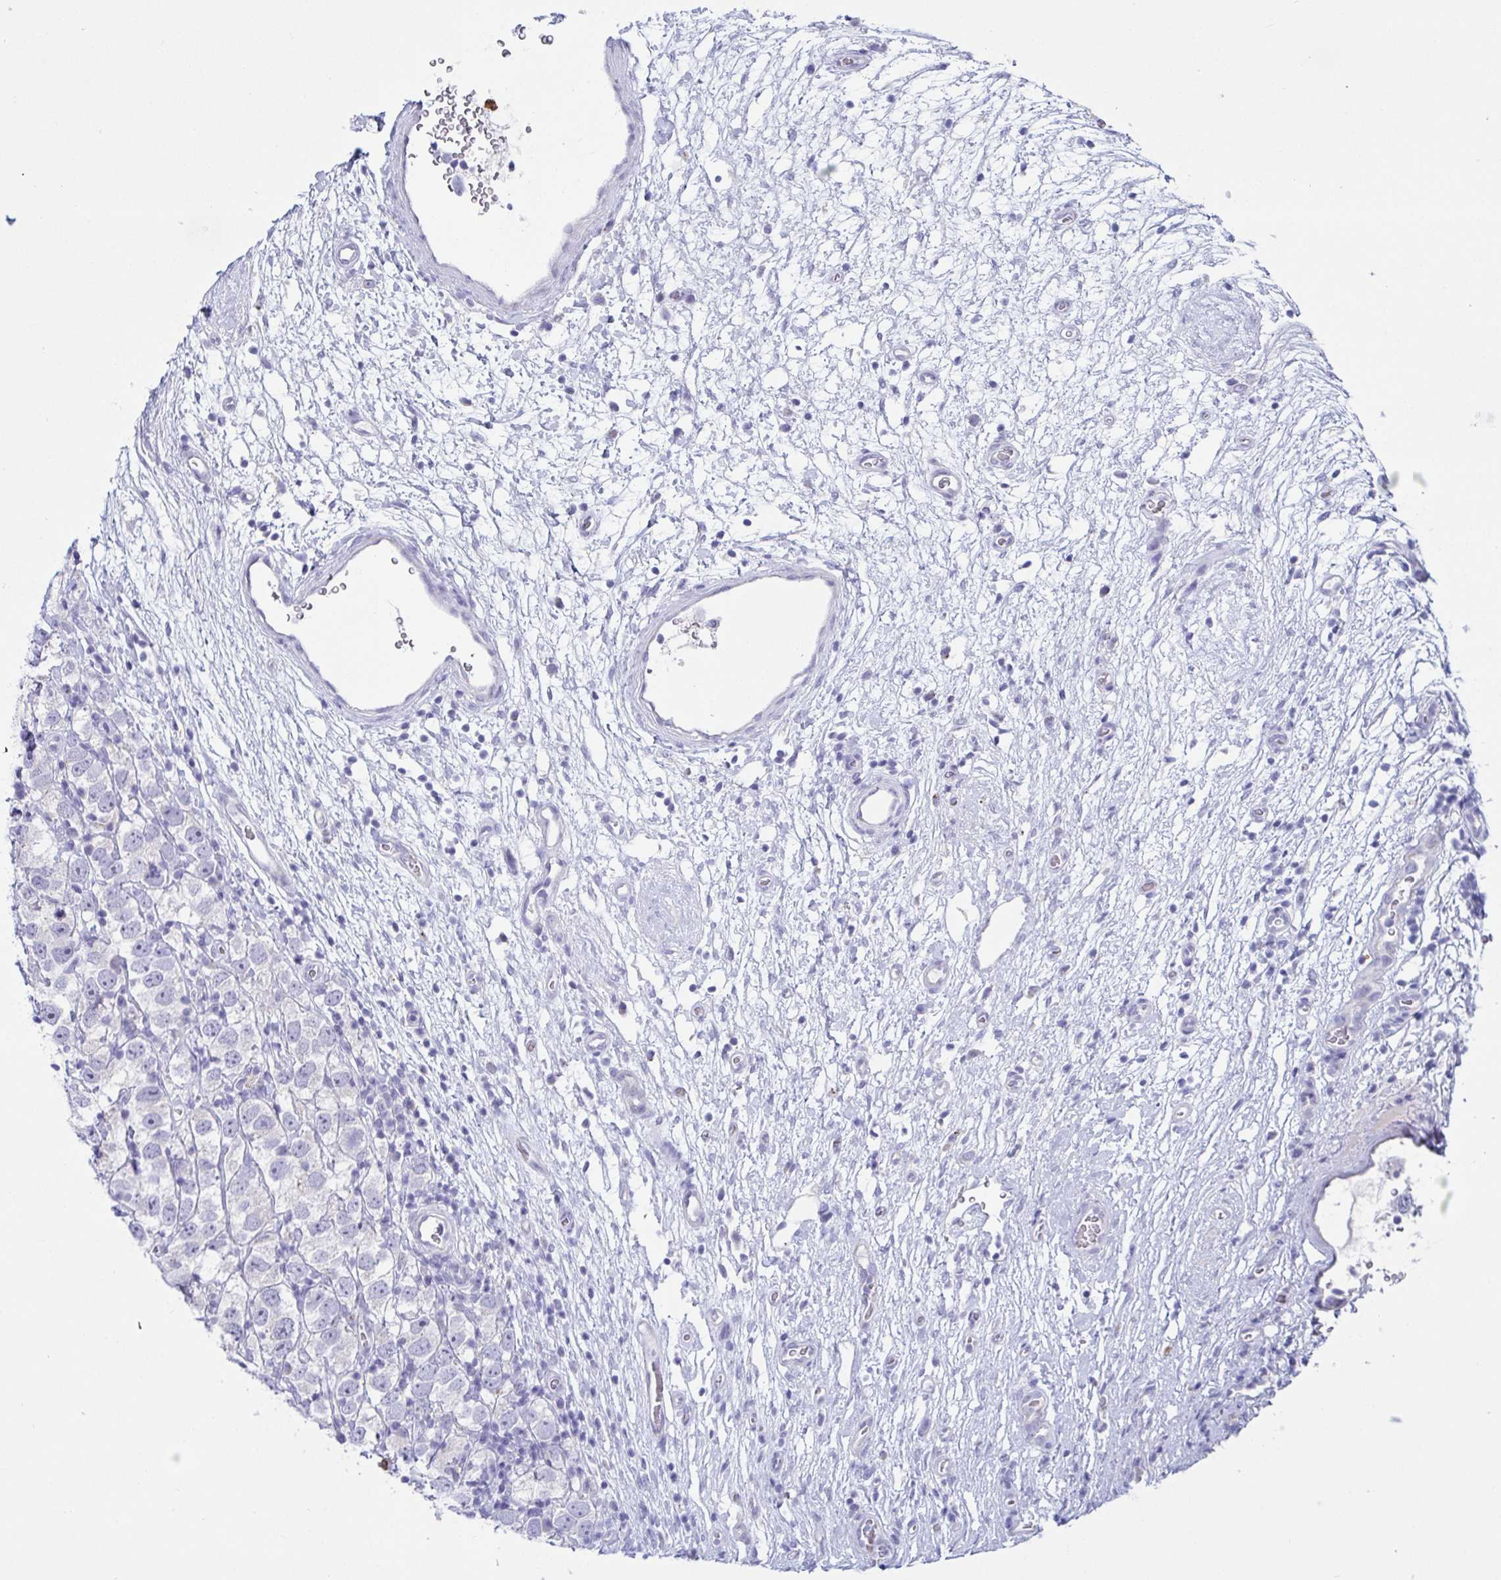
{"staining": {"intensity": "negative", "quantity": "none", "location": "none"}, "tissue": "testis cancer", "cell_type": "Tumor cells", "image_type": "cancer", "snomed": [{"axis": "morphology", "description": "Seminoma, NOS"}, {"axis": "topography", "description": "Testis"}], "caption": "A micrograph of human testis cancer (seminoma) is negative for staining in tumor cells. (Stains: DAB (3,3'-diaminobenzidine) immunohistochemistry with hematoxylin counter stain, Microscopy: brightfield microscopy at high magnification).", "gene": "TAS2R38", "patient": {"sex": "male", "age": 26}}